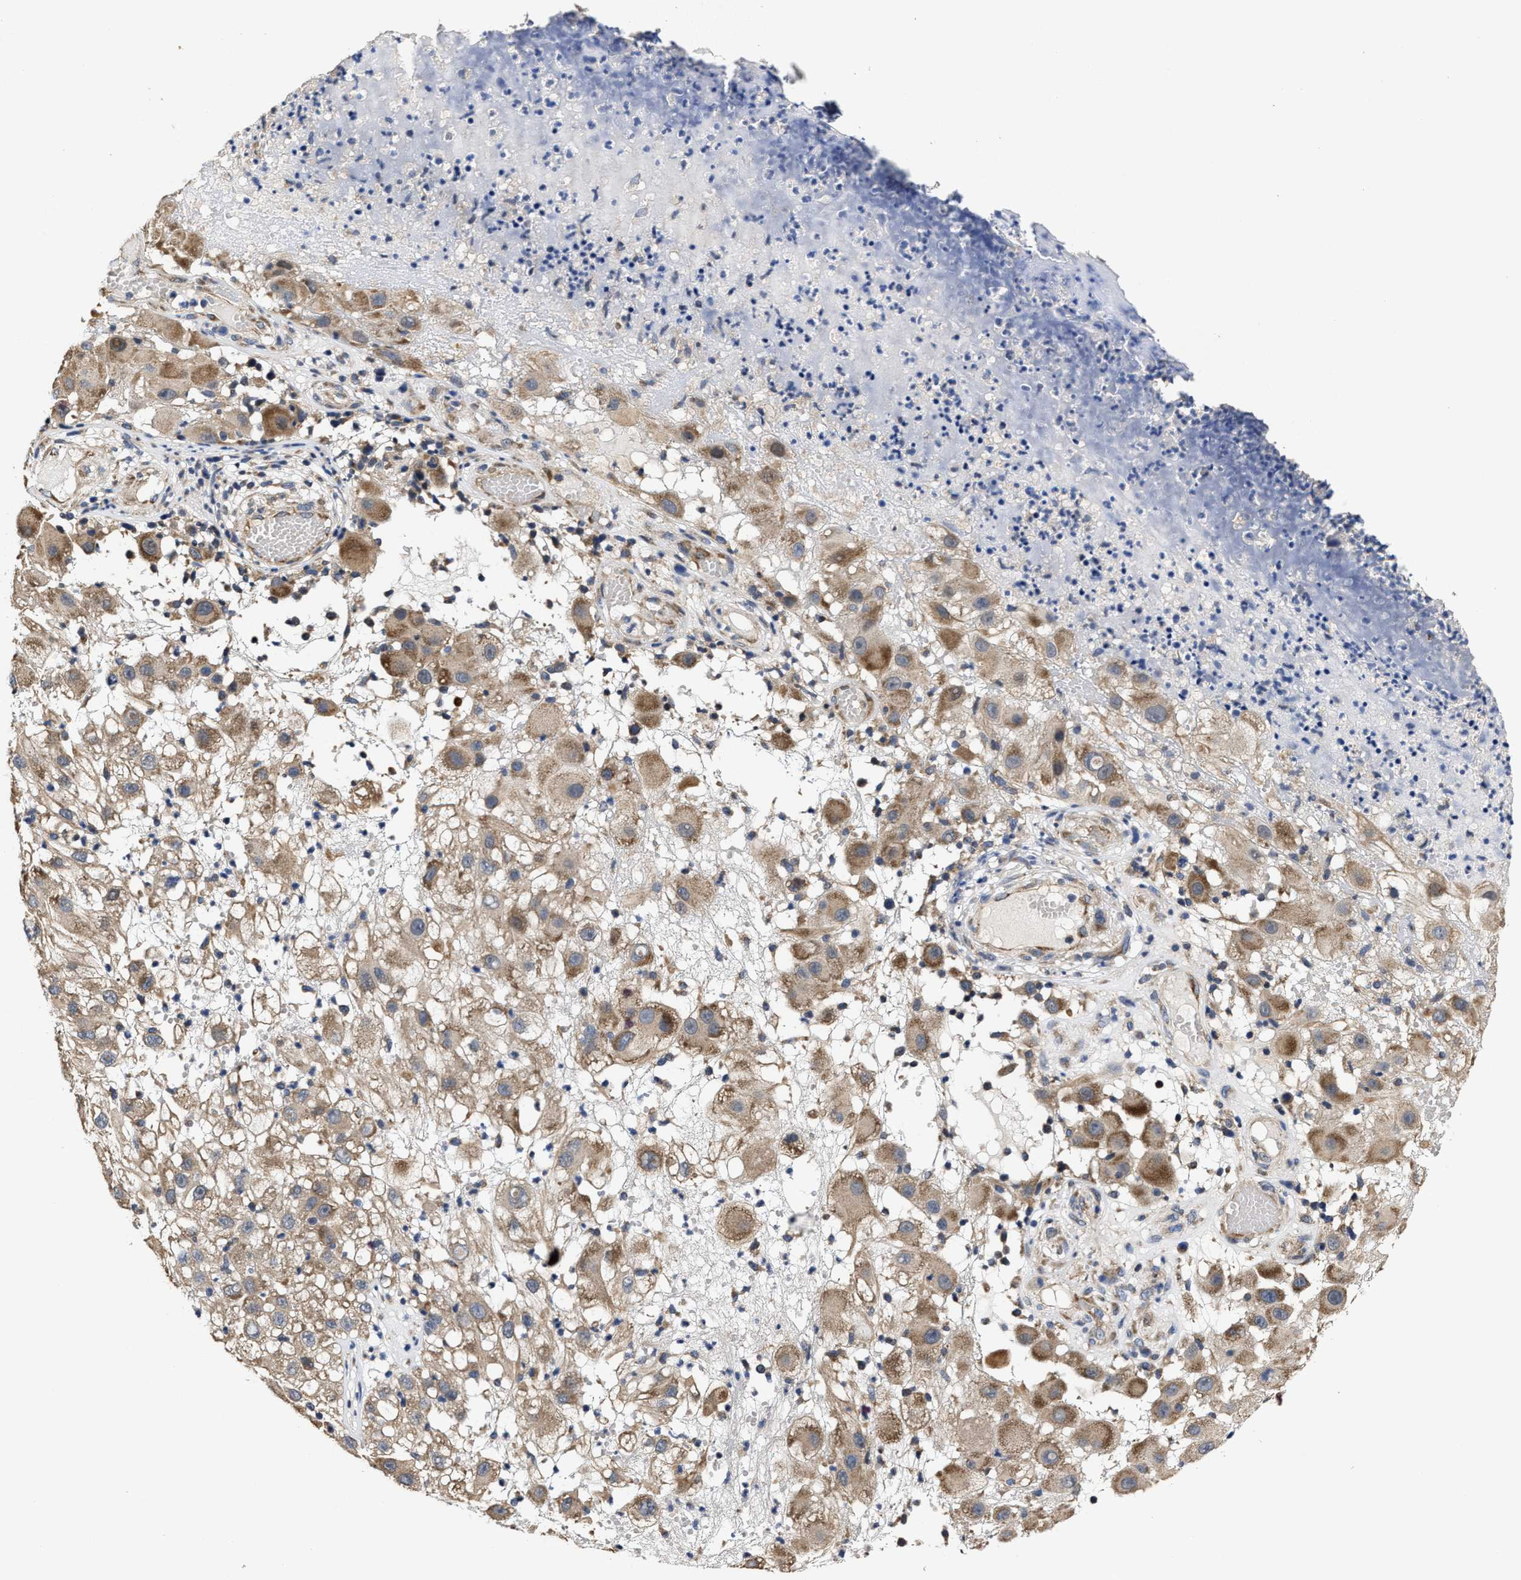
{"staining": {"intensity": "moderate", "quantity": ">75%", "location": "cytoplasmic/membranous"}, "tissue": "melanoma", "cell_type": "Tumor cells", "image_type": "cancer", "snomed": [{"axis": "morphology", "description": "Malignant melanoma, NOS"}, {"axis": "topography", "description": "Skin"}], "caption": "Immunohistochemistry (IHC) (DAB) staining of human melanoma shows moderate cytoplasmic/membranous protein expression in about >75% of tumor cells.", "gene": "TRAF6", "patient": {"sex": "female", "age": 81}}